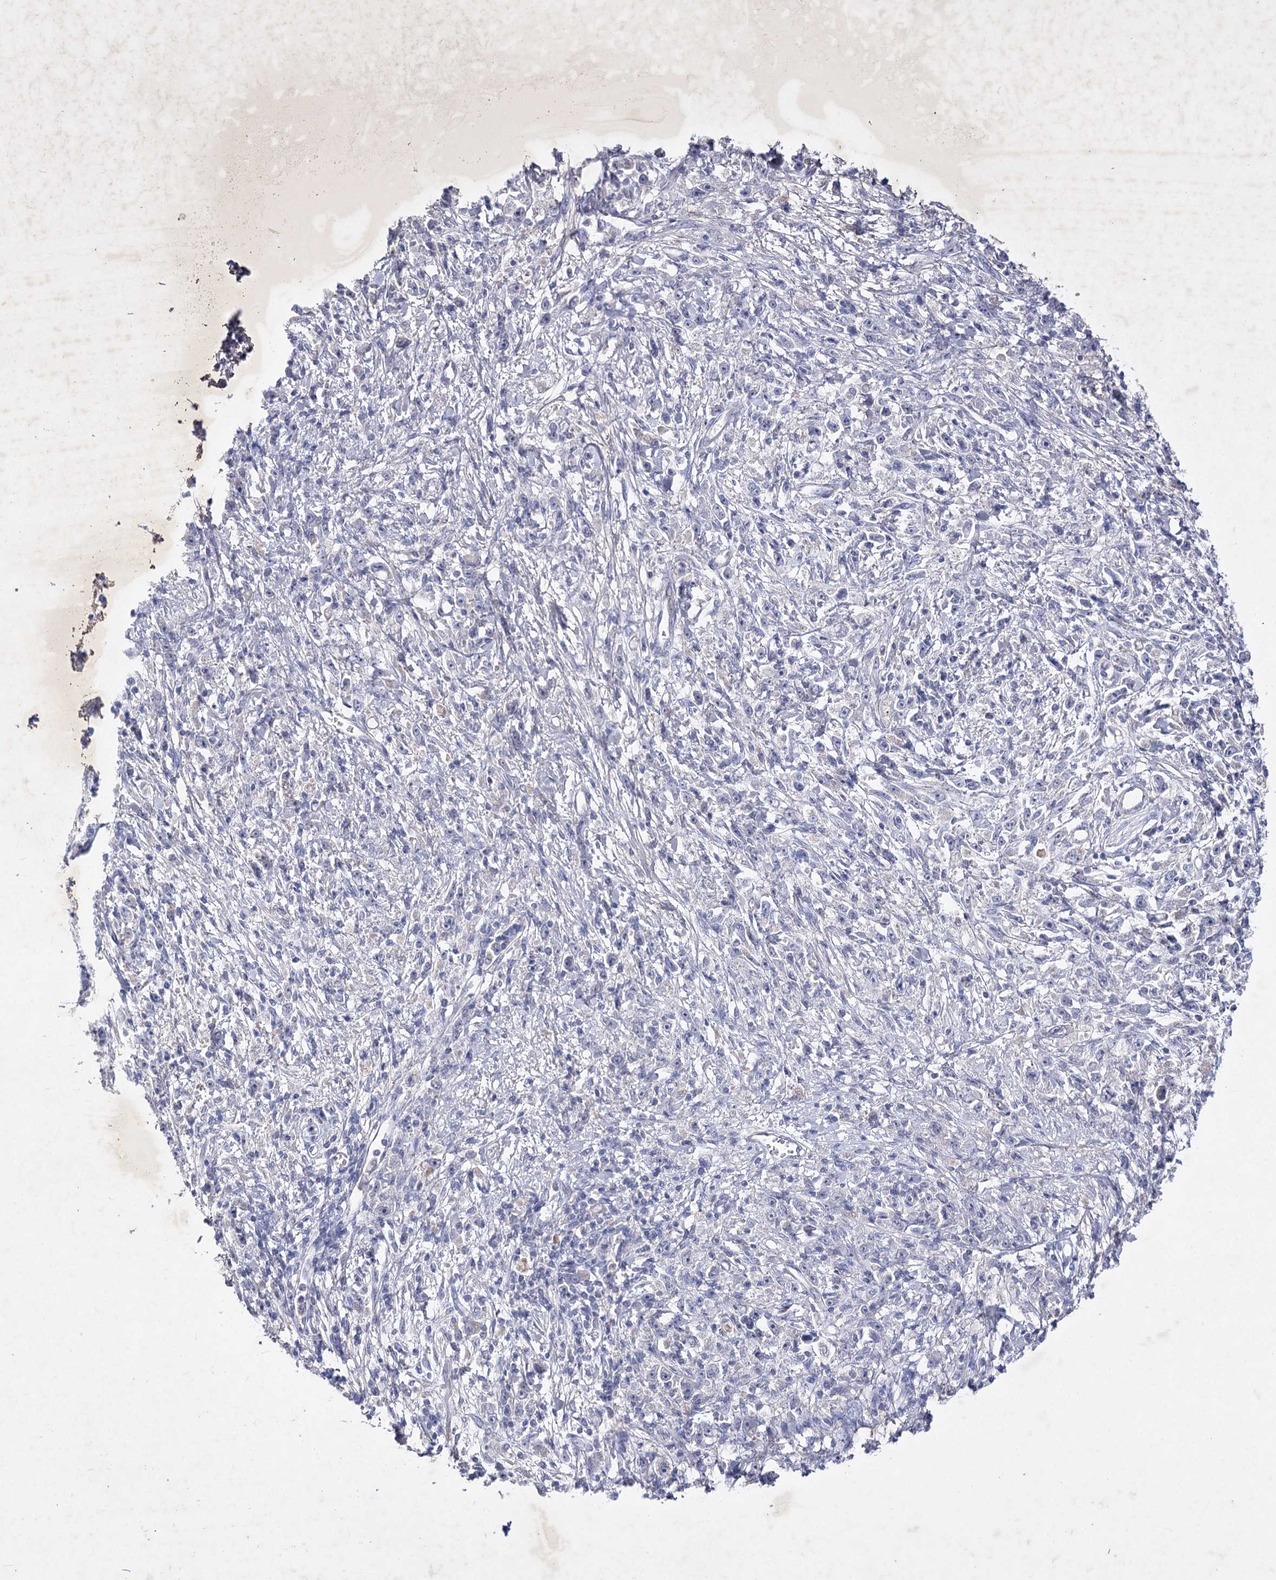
{"staining": {"intensity": "negative", "quantity": "none", "location": "none"}, "tissue": "stomach cancer", "cell_type": "Tumor cells", "image_type": "cancer", "snomed": [{"axis": "morphology", "description": "Adenocarcinoma, NOS"}, {"axis": "topography", "description": "Stomach"}], "caption": "This is an immunohistochemistry (IHC) image of human stomach cancer (adenocarcinoma). There is no expression in tumor cells.", "gene": "COX15", "patient": {"sex": "female", "age": 59}}